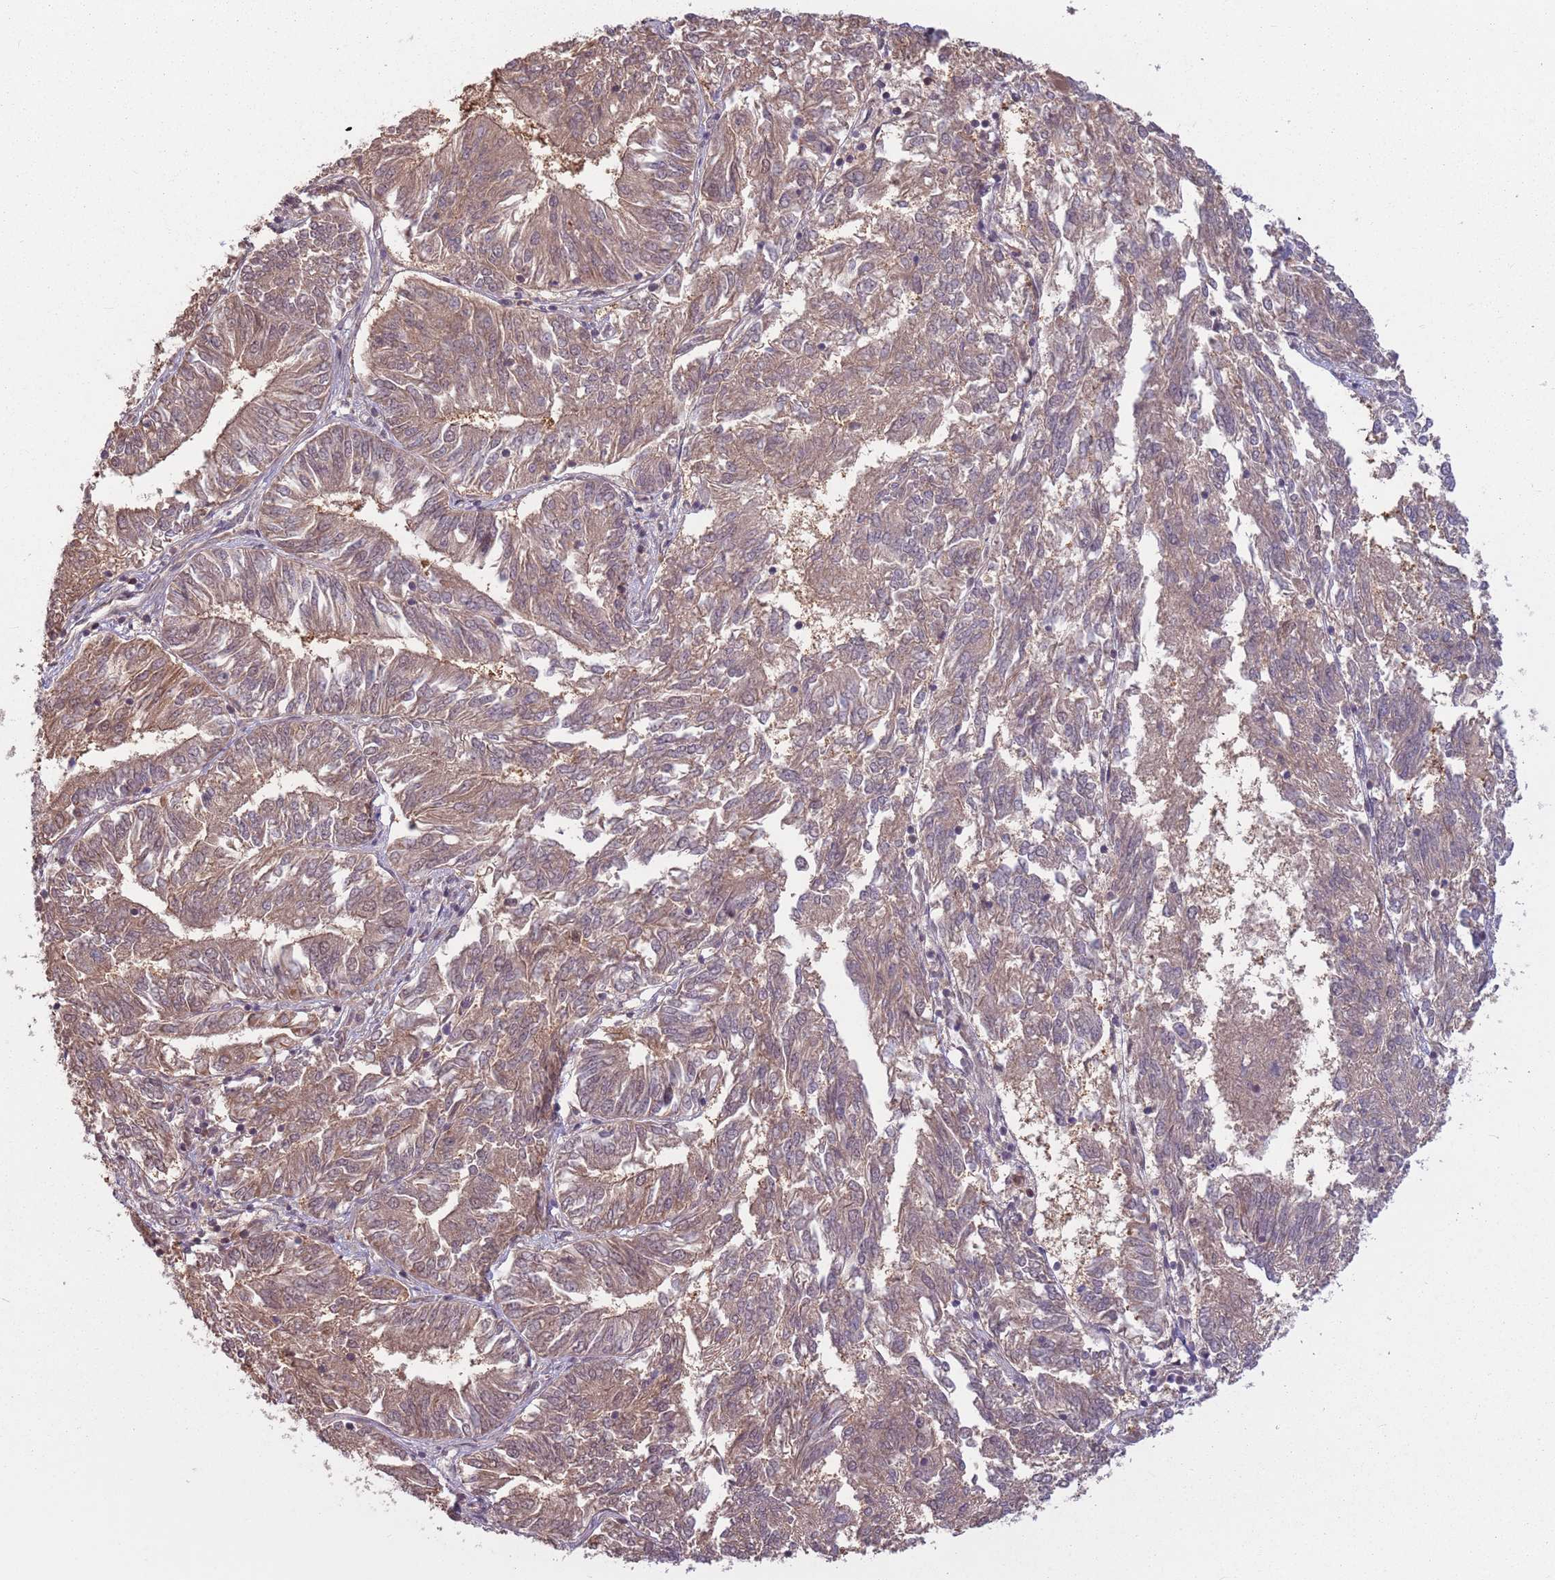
{"staining": {"intensity": "moderate", "quantity": ">75%", "location": "cytoplasmic/membranous"}, "tissue": "endometrial cancer", "cell_type": "Tumor cells", "image_type": "cancer", "snomed": [{"axis": "morphology", "description": "Adenocarcinoma, NOS"}, {"axis": "topography", "description": "Endometrium"}], "caption": "Immunohistochemistry of endometrial cancer exhibits medium levels of moderate cytoplasmic/membranous staining in about >75% of tumor cells.", "gene": "CCDC154", "patient": {"sex": "female", "age": 58}}